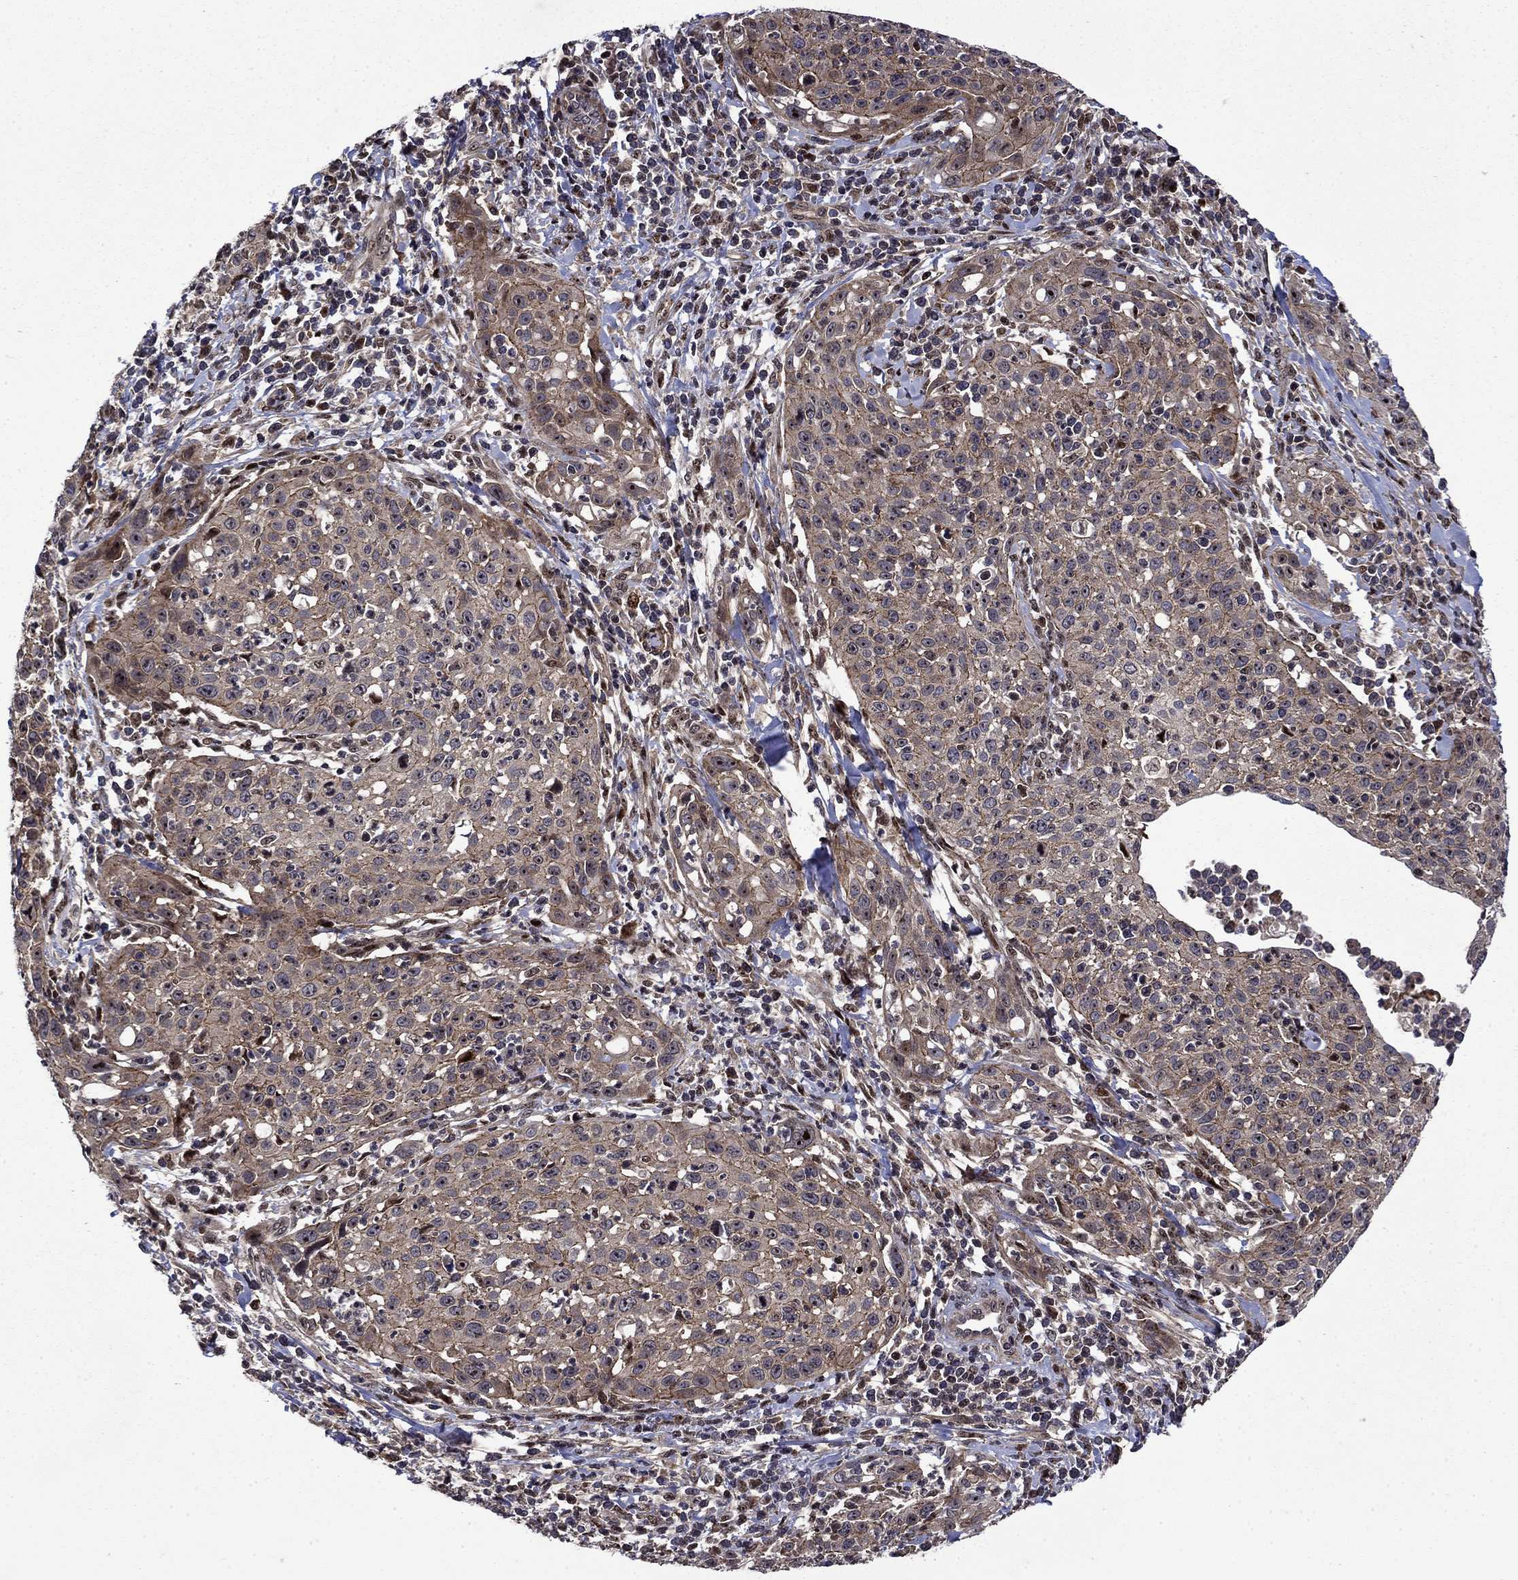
{"staining": {"intensity": "moderate", "quantity": "<25%", "location": "cytoplasmic/membranous"}, "tissue": "cervical cancer", "cell_type": "Tumor cells", "image_type": "cancer", "snomed": [{"axis": "morphology", "description": "Squamous cell carcinoma, NOS"}, {"axis": "topography", "description": "Cervix"}], "caption": "This histopathology image displays cervical cancer stained with immunohistochemistry (IHC) to label a protein in brown. The cytoplasmic/membranous of tumor cells show moderate positivity for the protein. Nuclei are counter-stained blue.", "gene": "AGTPBP1", "patient": {"sex": "female", "age": 26}}